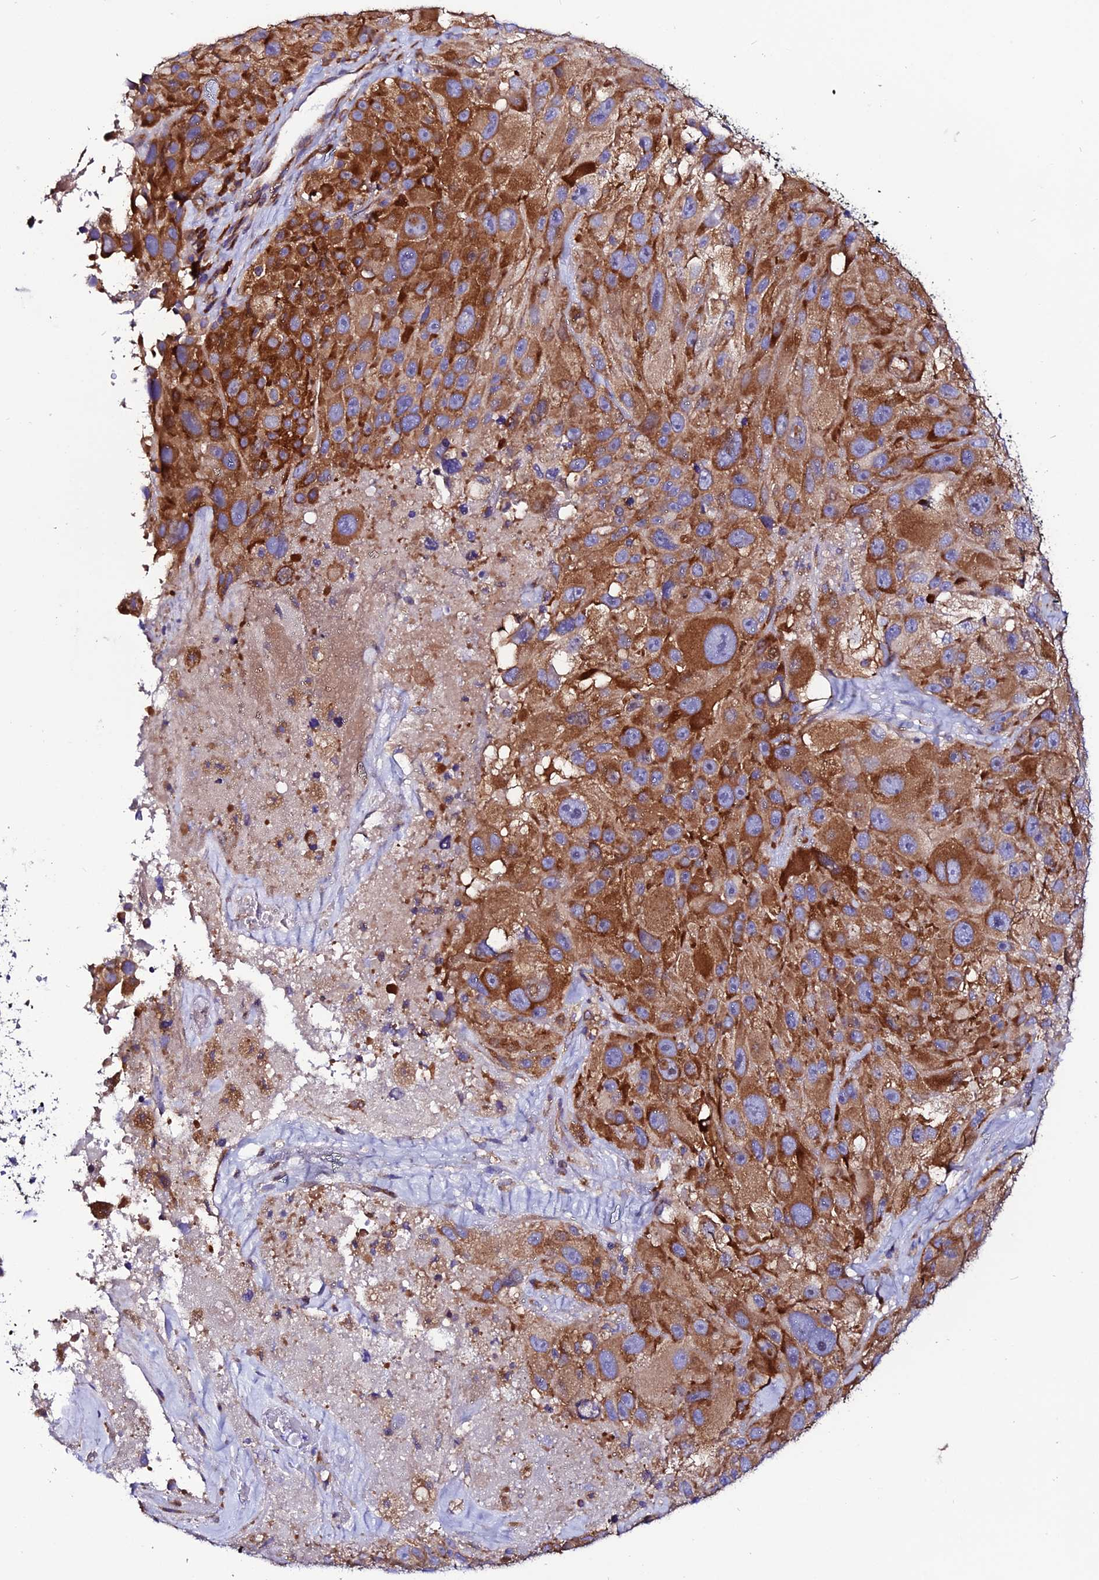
{"staining": {"intensity": "strong", "quantity": ">75%", "location": "cytoplasmic/membranous"}, "tissue": "melanoma", "cell_type": "Tumor cells", "image_type": "cancer", "snomed": [{"axis": "morphology", "description": "Malignant melanoma, Metastatic site"}, {"axis": "topography", "description": "Lymph node"}], "caption": "Protein expression analysis of malignant melanoma (metastatic site) demonstrates strong cytoplasmic/membranous positivity in about >75% of tumor cells. (DAB IHC with brightfield microscopy, high magnification).", "gene": "EEF1G", "patient": {"sex": "male", "age": 62}}